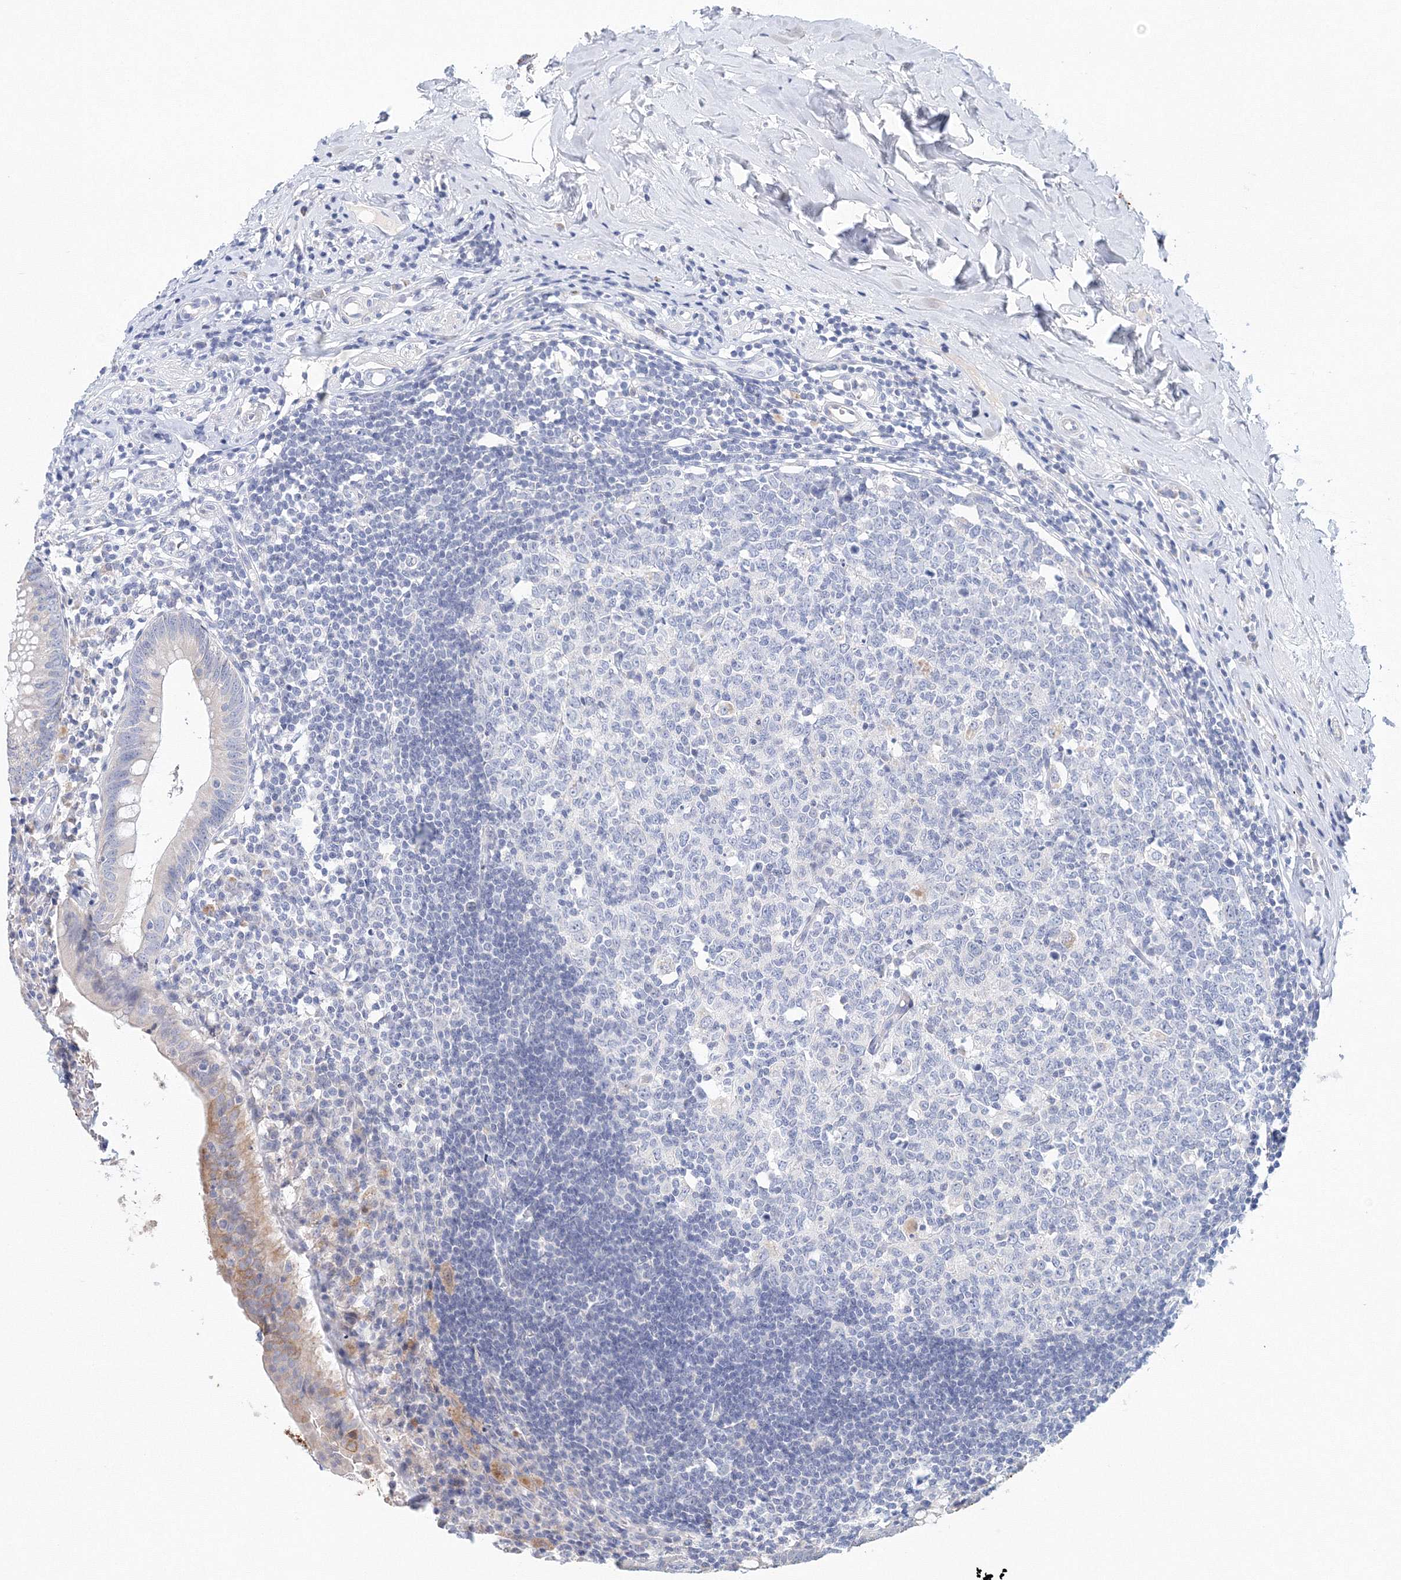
{"staining": {"intensity": "moderate", "quantity": "<25%", "location": "cytoplasmic/membranous"}, "tissue": "appendix", "cell_type": "Glandular cells", "image_type": "normal", "snomed": [{"axis": "morphology", "description": "Normal tissue, NOS"}, {"axis": "topography", "description": "Appendix"}], "caption": "High-magnification brightfield microscopy of unremarkable appendix stained with DAB (3,3'-diaminobenzidine) (brown) and counterstained with hematoxylin (blue). glandular cells exhibit moderate cytoplasmic/membranous expression is present in about<25% of cells.", "gene": "LRRIQ4", "patient": {"sex": "female", "age": 54}}